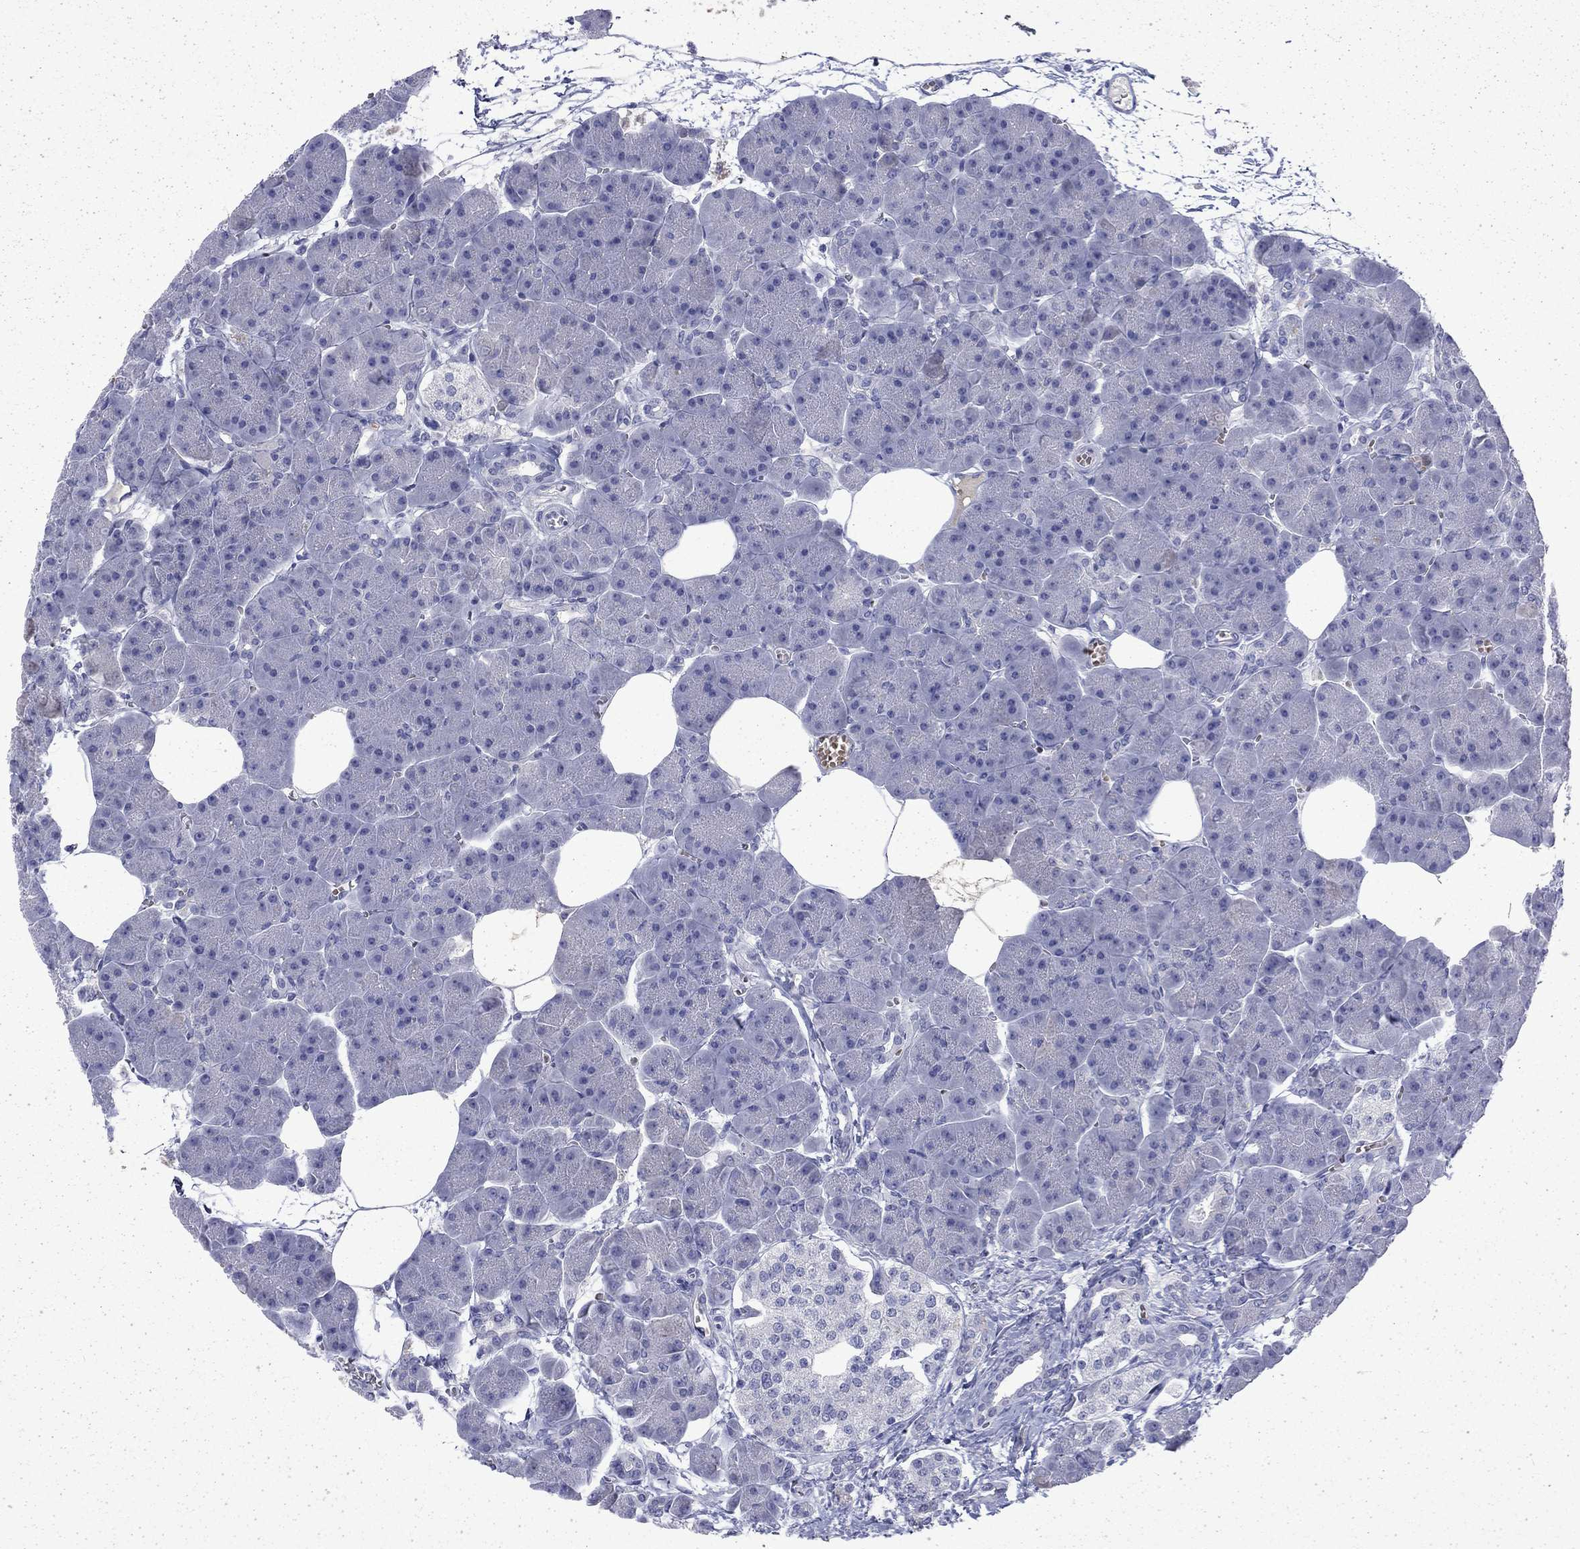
{"staining": {"intensity": "negative", "quantity": "none", "location": "none"}, "tissue": "pancreas", "cell_type": "Exocrine glandular cells", "image_type": "normal", "snomed": [{"axis": "morphology", "description": "Normal tissue, NOS"}, {"axis": "topography", "description": "Adipose tissue"}, {"axis": "topography", "description": "Pancreas"}, {"axis": "topography", "description": "Peripheral nerve tissue"}], "caption": "Image shows no protein expression in exocrine glandular cells of unremarkable pancreas.", "gene": "ENPP6", "patient": {"sex": "female", "age": 58}}